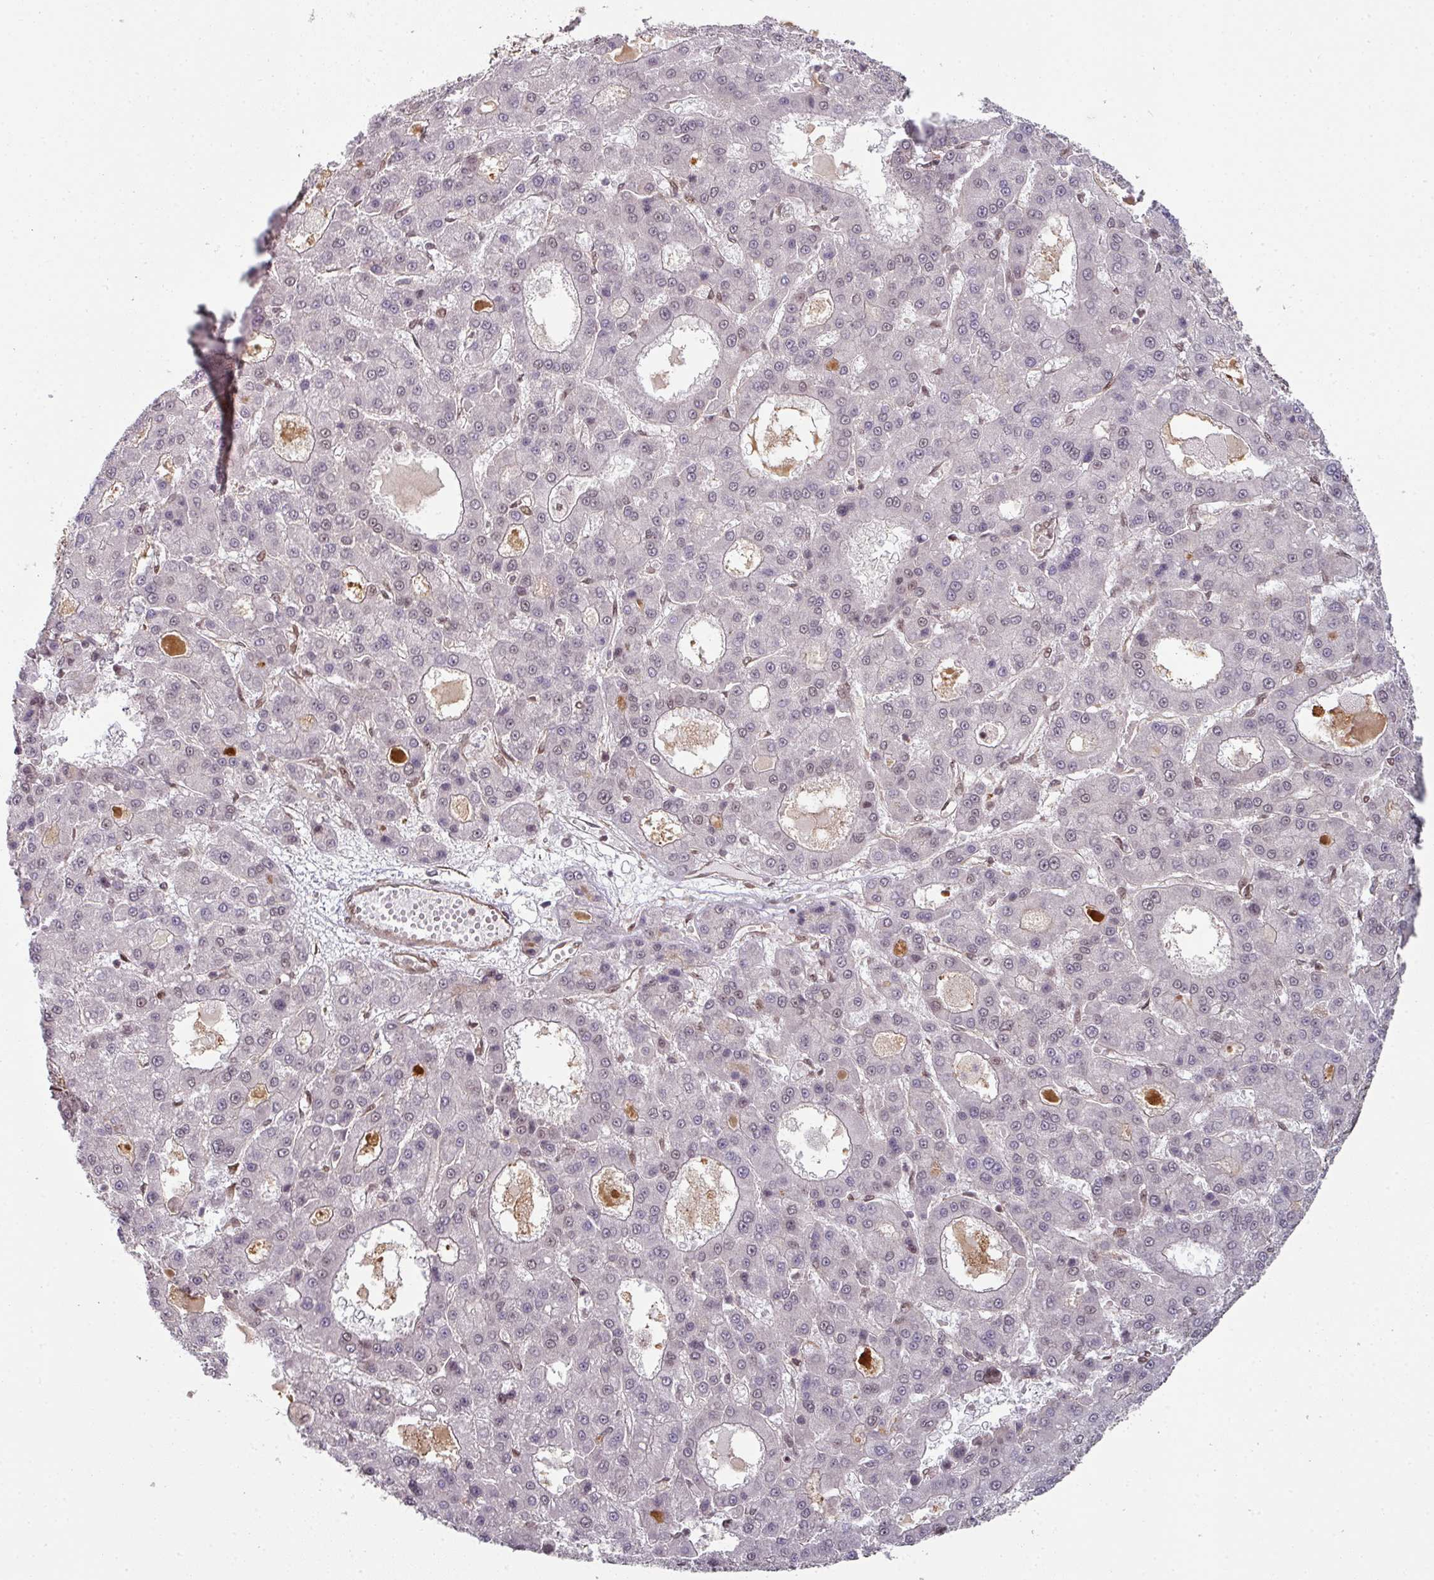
{"staining": {"intensity": "negative", "quantity": "none", "location": "none"}, "tissue": "liver cancer", "cell_type": "Tumor cells", "image_type": "cancer", "snomed": [{"axis": "morphology", "description": "Carcinoma, Hepatocellular, NOS"}, {"axis": "topography", "description": "Liver"}], "caption": "Tumor cells show no significant protein expression in liver cancer.", "gene": "SIK3", "patient": {"sex": "male", "age": 70}}